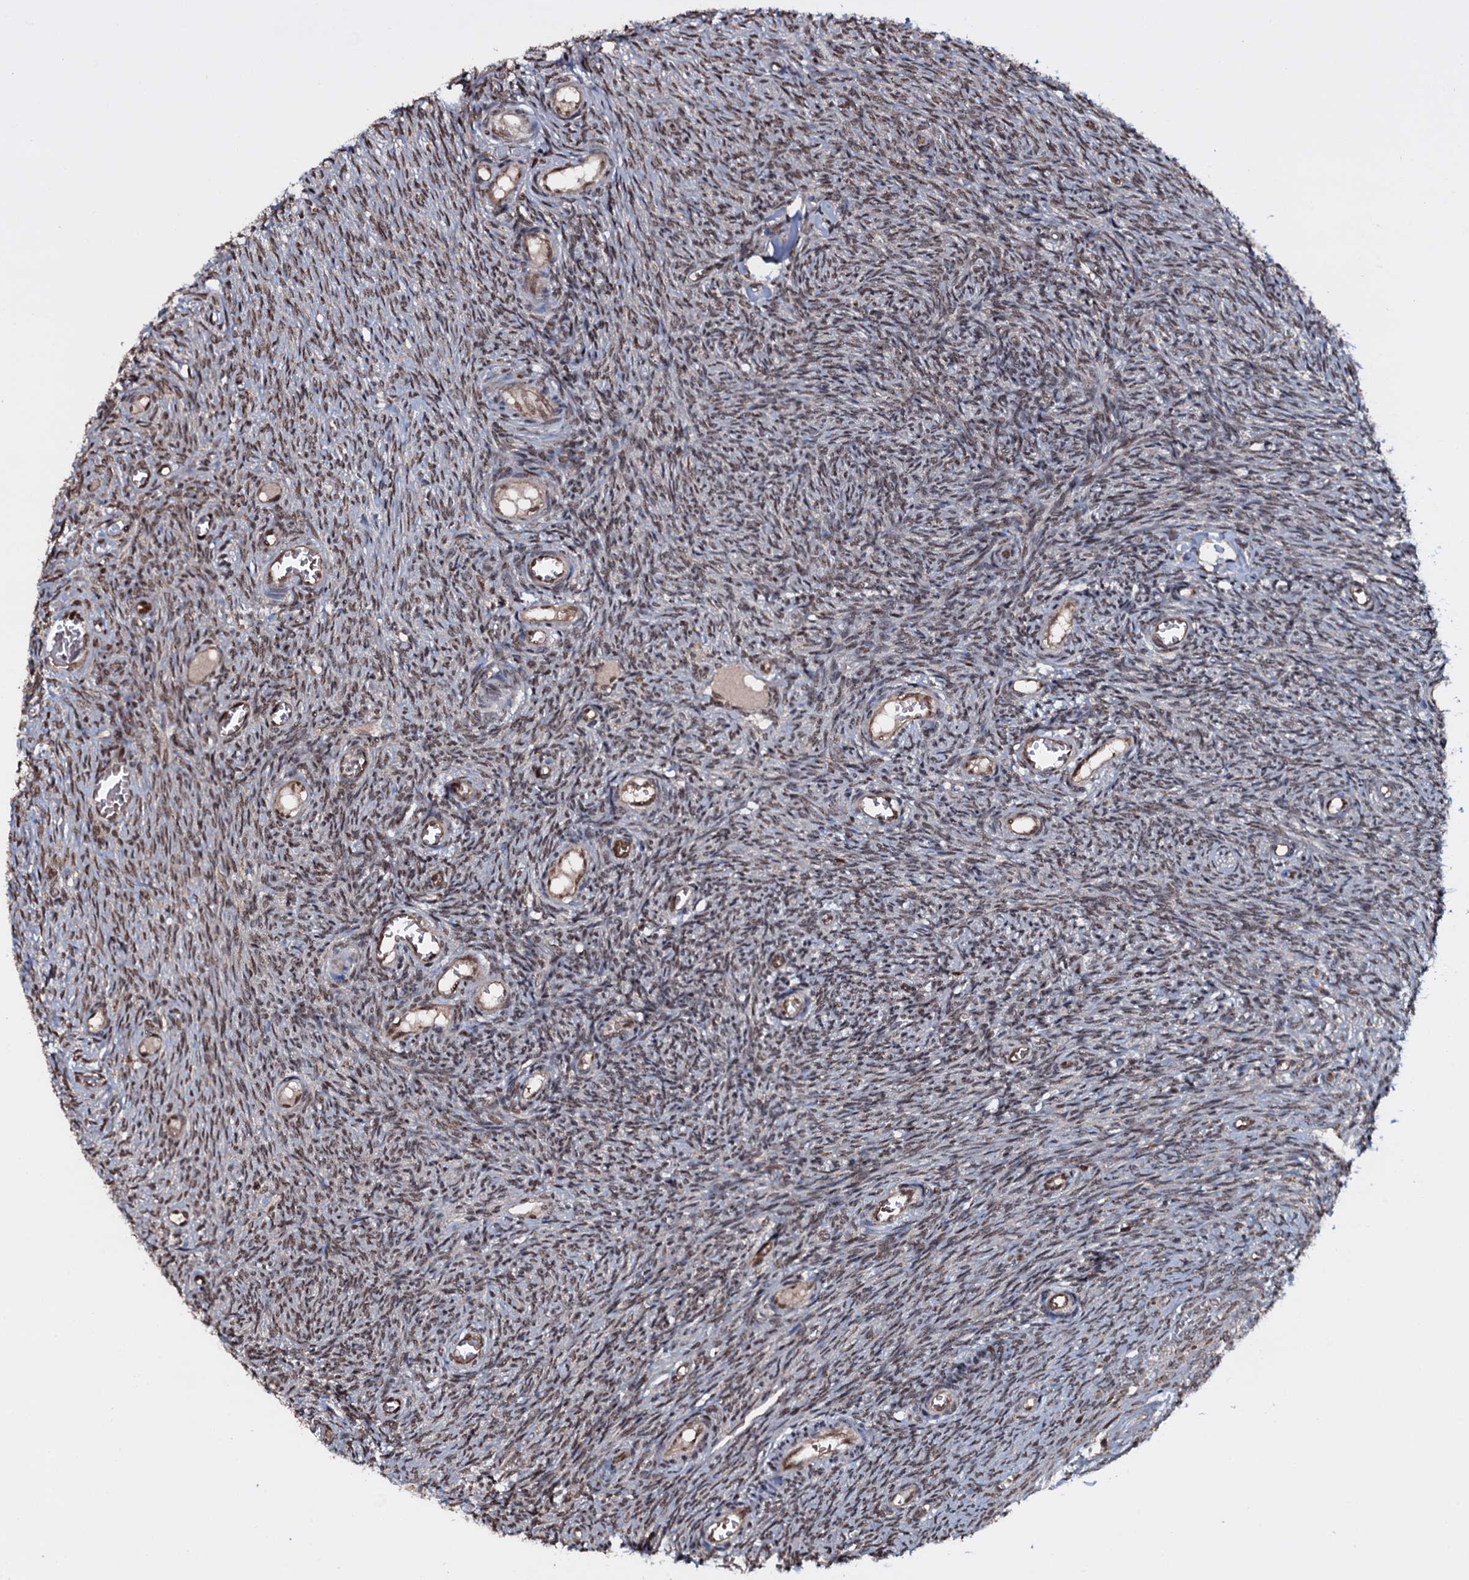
{"staining": {"intensity": "weak", "quantity": ">75%", "location": "nuclear"}, "tissue": "ovary", "cell_type": "Follicle cells", "image_type": "normal", "snomed": [{"axis": "morphology", "description": "Normal tissue, NOS"}, {"axis": "topography", "description": "Ovary"}], "caption": "Immunohistochemistry (DAB (3,3'-diaminobenzidine)) staining of unremarkable human ovary demonstrates weak nuclear protein expression in about >75% of follicle cells.", "gene": "HDDC3", "patient": {"sex": "female", "age": 44}}